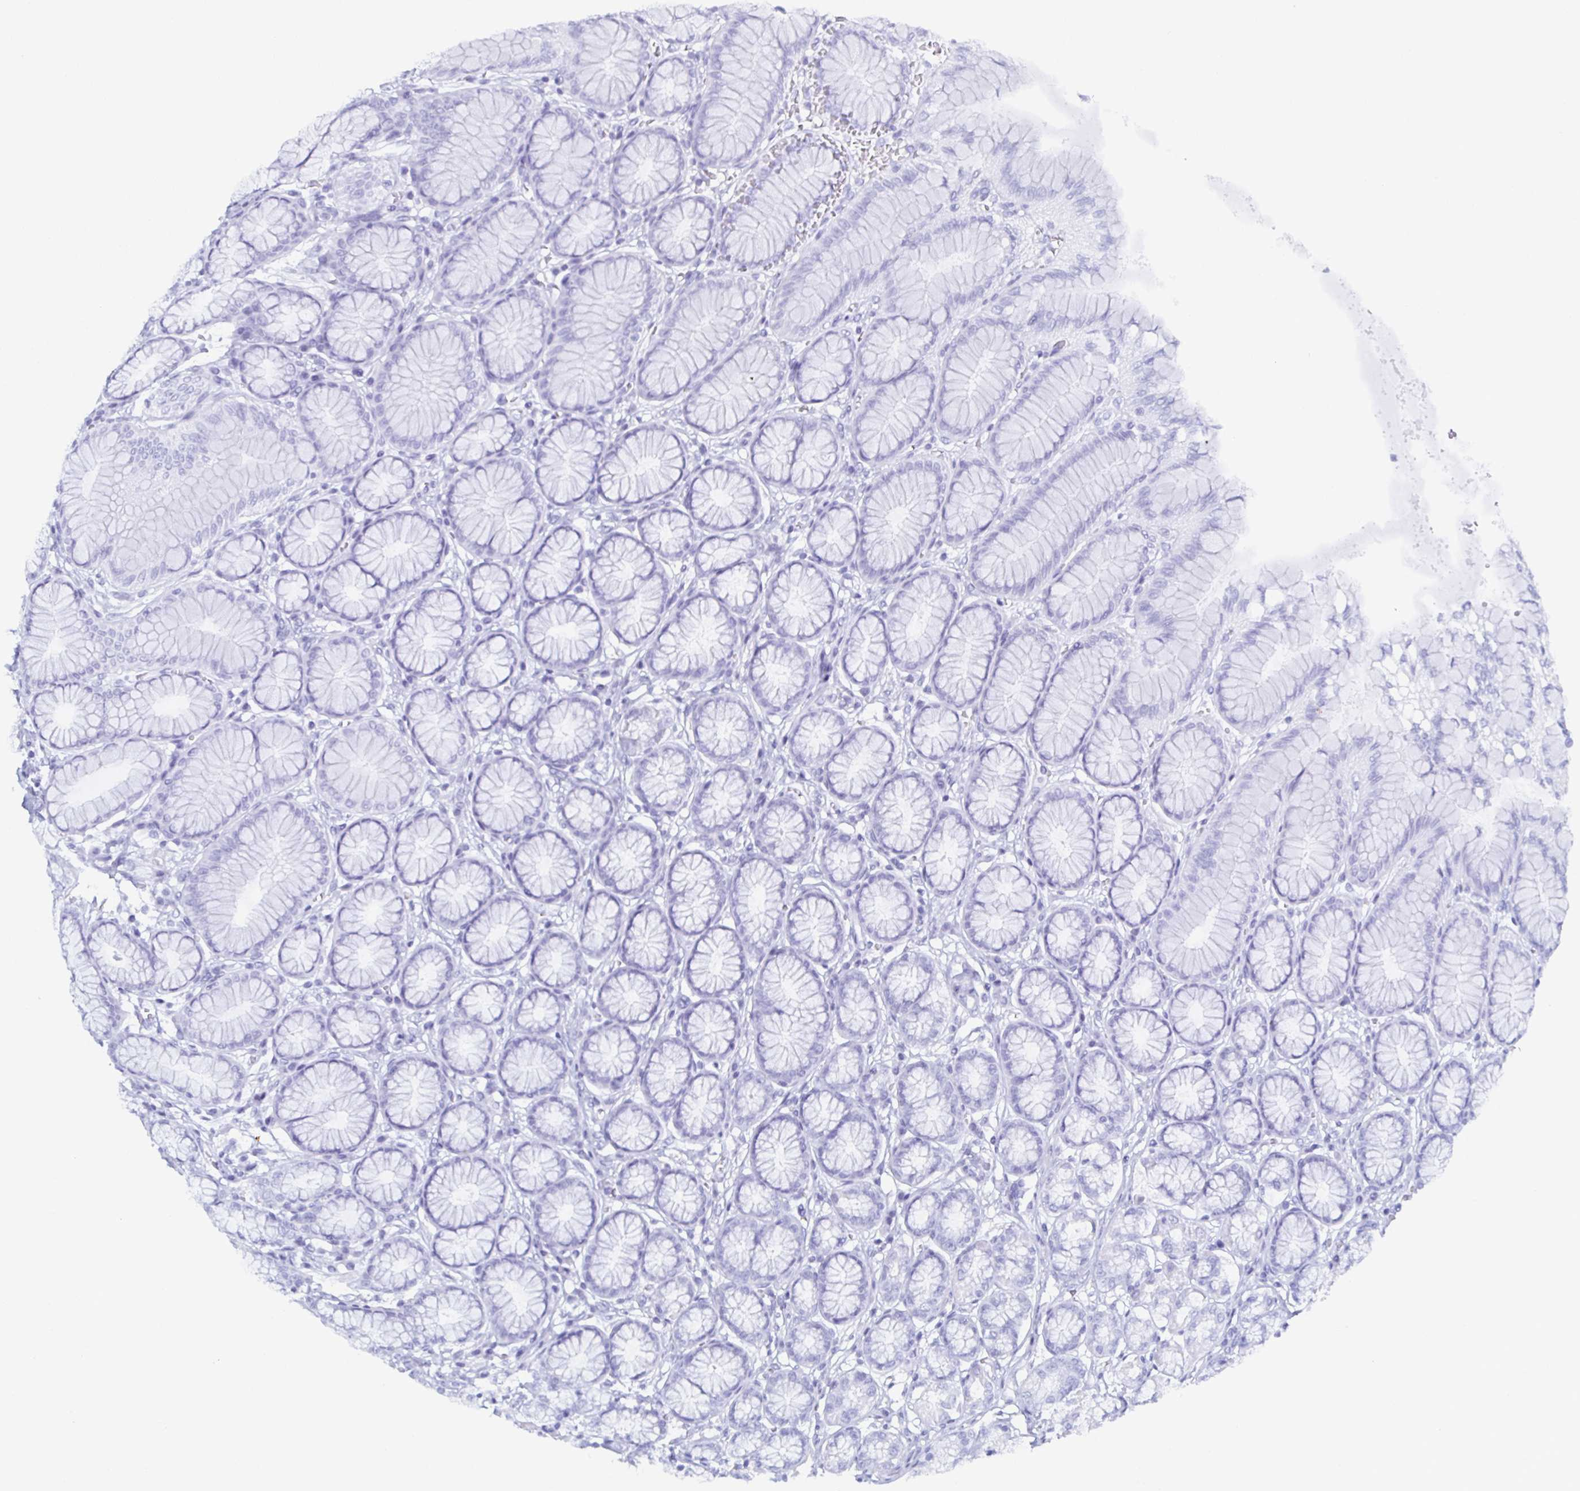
{"staining": {"intensity": "negative", "quantity": "none", "location": "none"}, "tissue": "stomach", "cell_type": "Glandular cells", "image_type": "normal", "snomed": [{"axis": "morphology", "description": "Normal tissue, NOS"}, {"axis": "topography", "description": "Stomach"}, {"axis": "topography", "description": "Stomach, lower"}], "caption": "Immunohistochemical staining of normal stomach shows no significant staining in glandular cells.", "gene": "ACSBG2", "patient": {"sex": "male", "age": 76}}